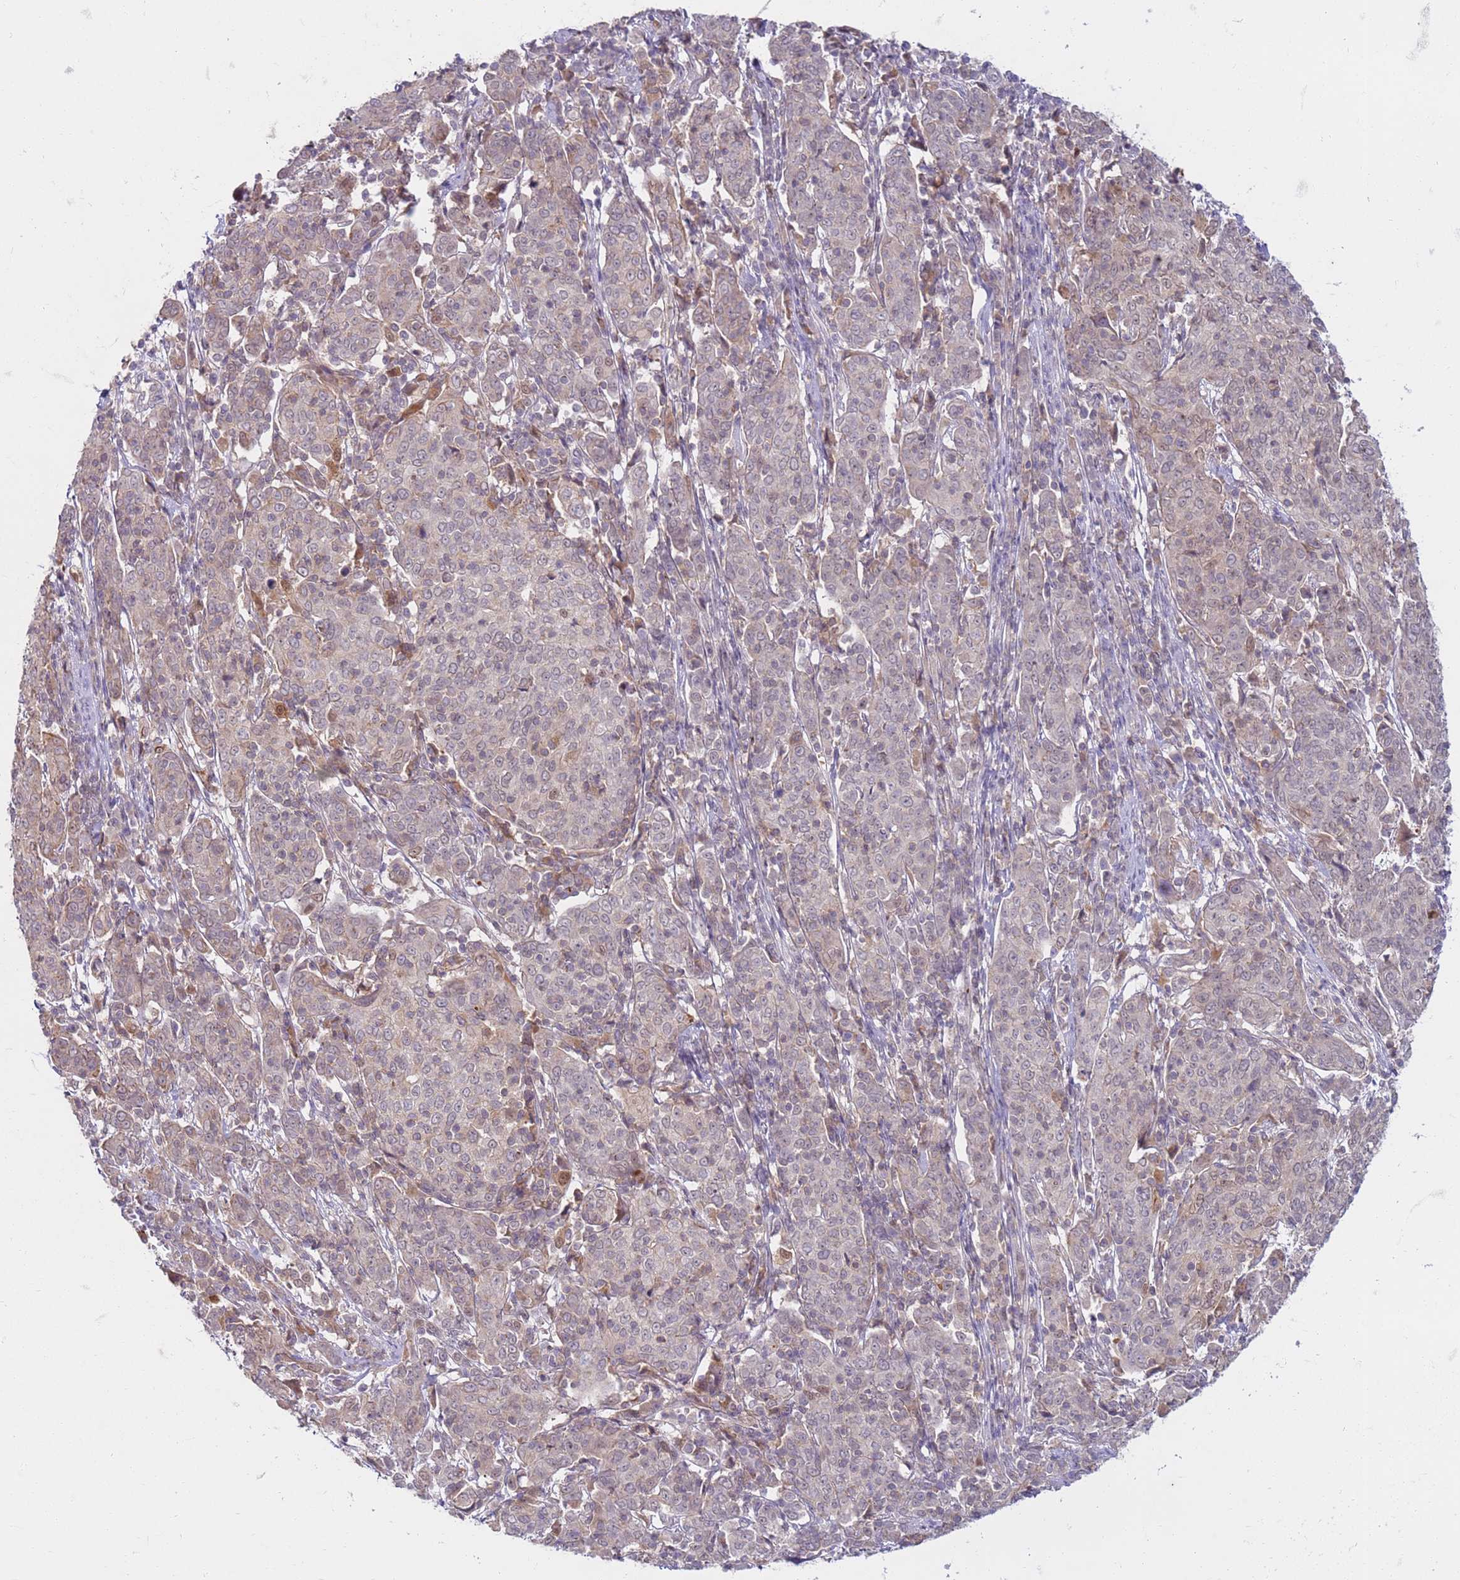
{"staining": {"intensity": "weak", "quantity": "<25%", "location": "cytoplasmic/membranous"}, "tissue": "cervical cancer", "cell_type": "Tumor cells", "image_type": "cancer", "snomed": [{"axis": "morphology", "description": "Squamous cell carcinoma, NOS"}, {"axis": "topography", "description": "Cervix"}], "caption": "Protein analysis of squamous cell carcinoma (cervical) shows no significant positivity in tumor cells.", "gene": "SLC15A3", "patient": {"sex": "female", "age": 67}}